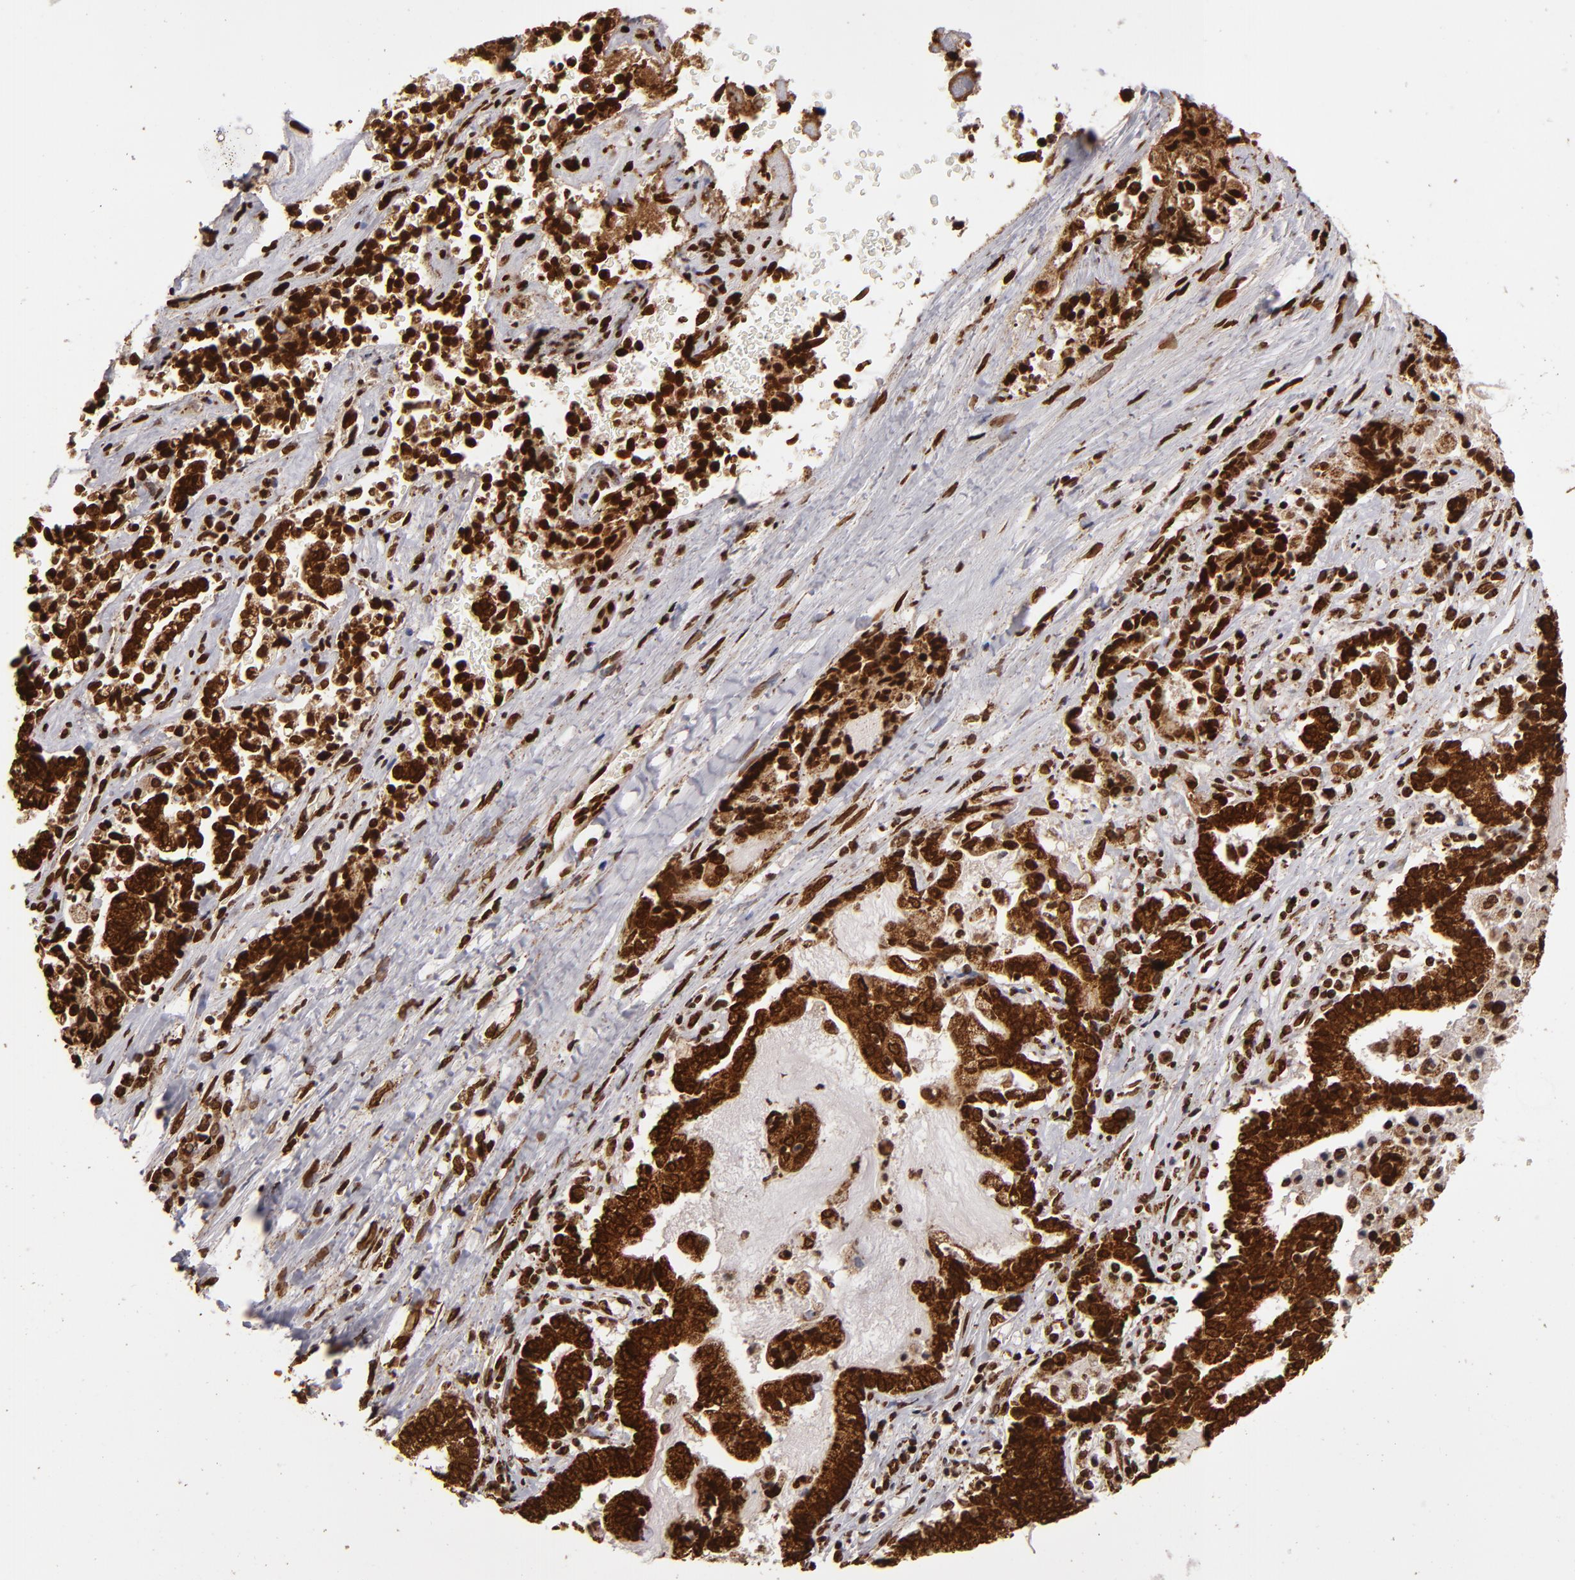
{"staining": {"intensity": "strong", "quantity": ">75%", "location": "nuclear"}, "tissue": "liver cancer", "cell_type": "Tumor cells", "image_type": "cancer", "snomed": [{"axis": "morphology", "description": "Cholangiocarcinoma"}, {"axis": "topography", "description": "Liver"}], "caption": "Cholangiocarcinoma (liver) tissue shows strong nuclear positivity in about >75% of tumor cells, visualized by immunohistochemistry.", "gene": "CUL3", "patient": {"sex": "male", "age": 57}}